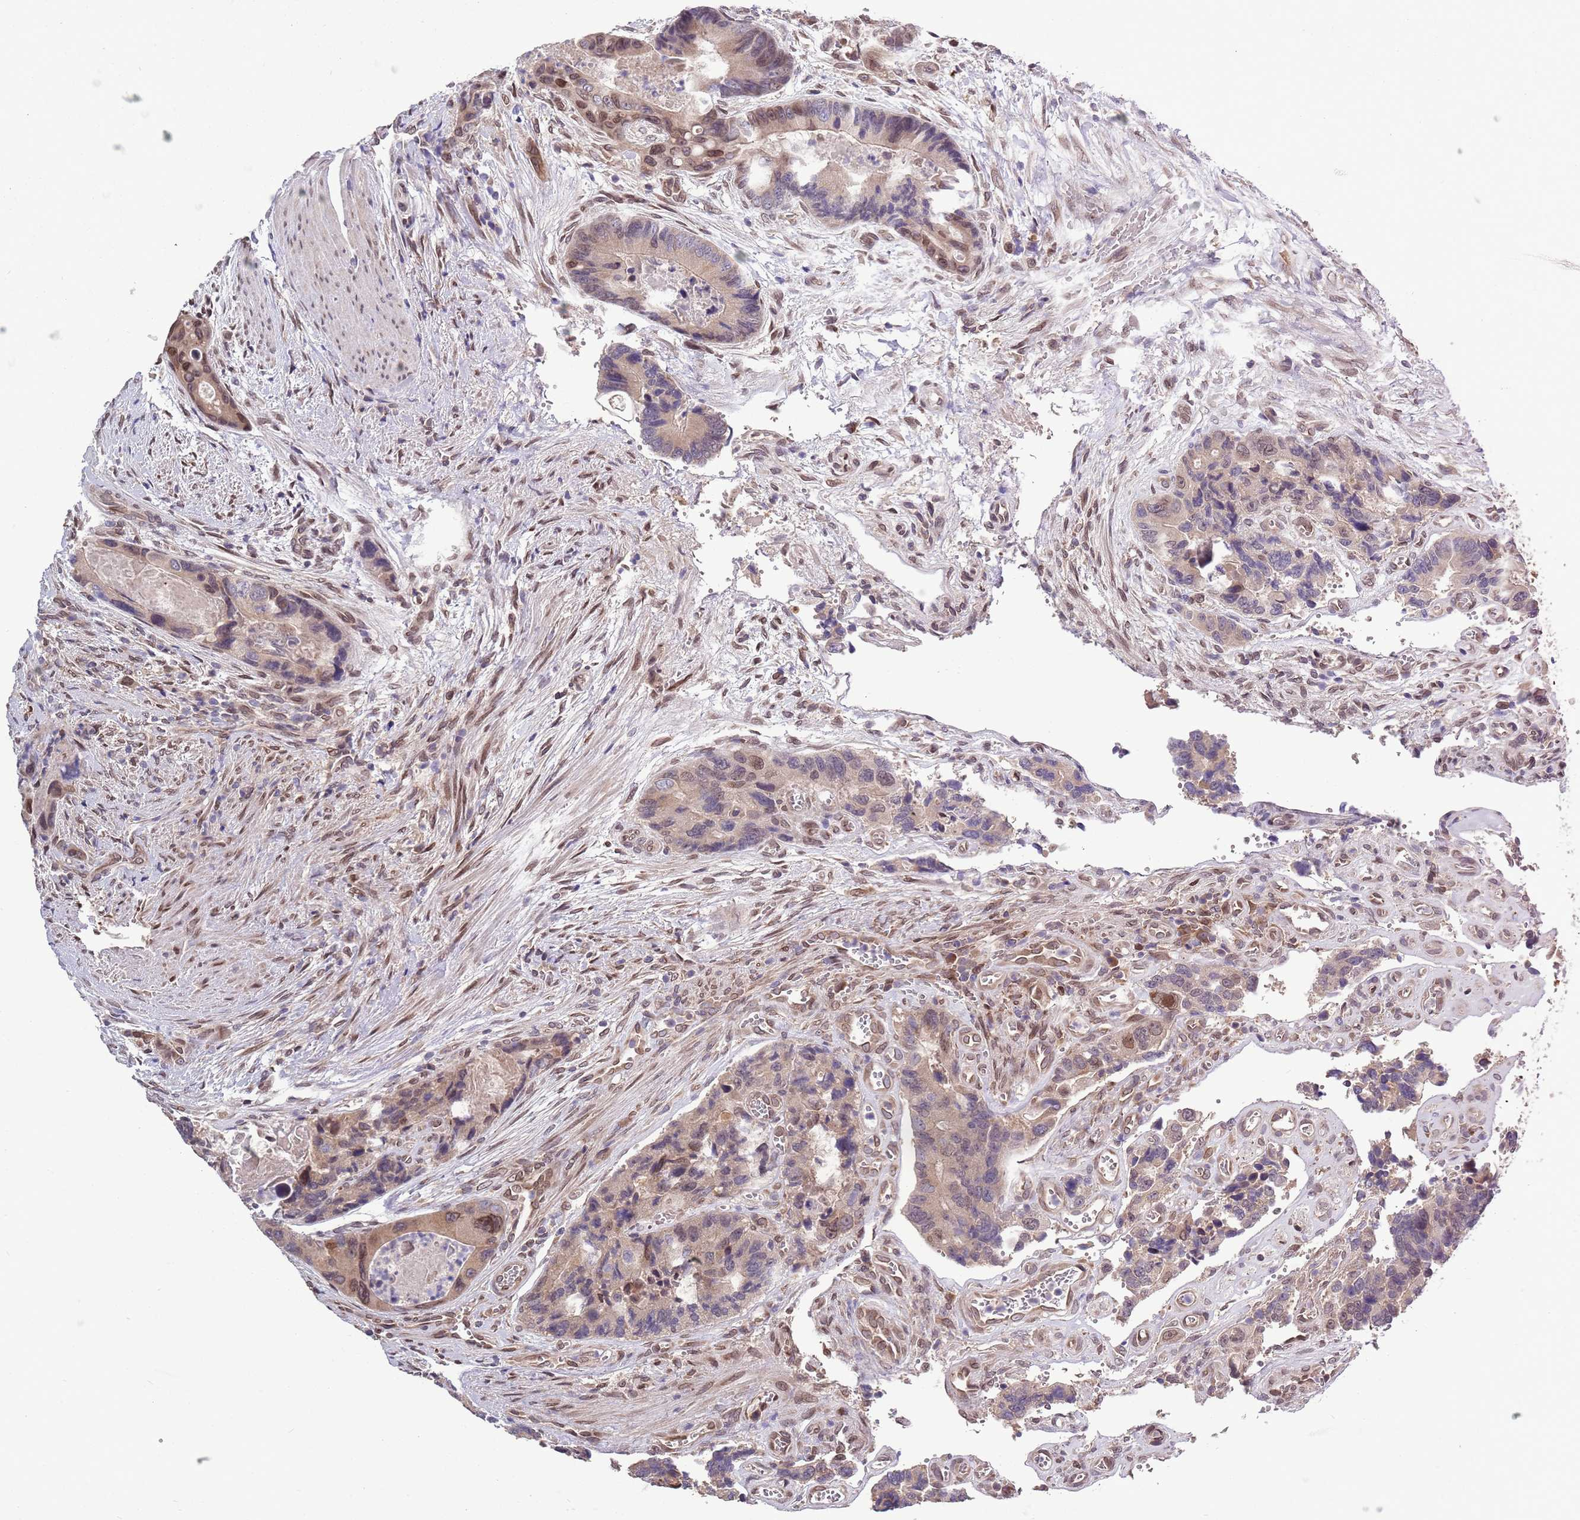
{"staining": {"intensity": "moderate", "quantity": "<25%", "location": "nuclear"}, "tissue": "colorectal cancer", "cell_type": "Tumor cells", "image_type": "cancer", "snomed": [{"axis": "morphology", "description": "Adenocarcinoma, NOS"}, {"axis": "topography", "description": "Colon"}], "caption": "Tumor cells show moderate nuclear expression in about <25% of cells in colorectal adenocarcinoma.", "gene": "ZNF665", "patient": {"sex": "male", "age": 84}}